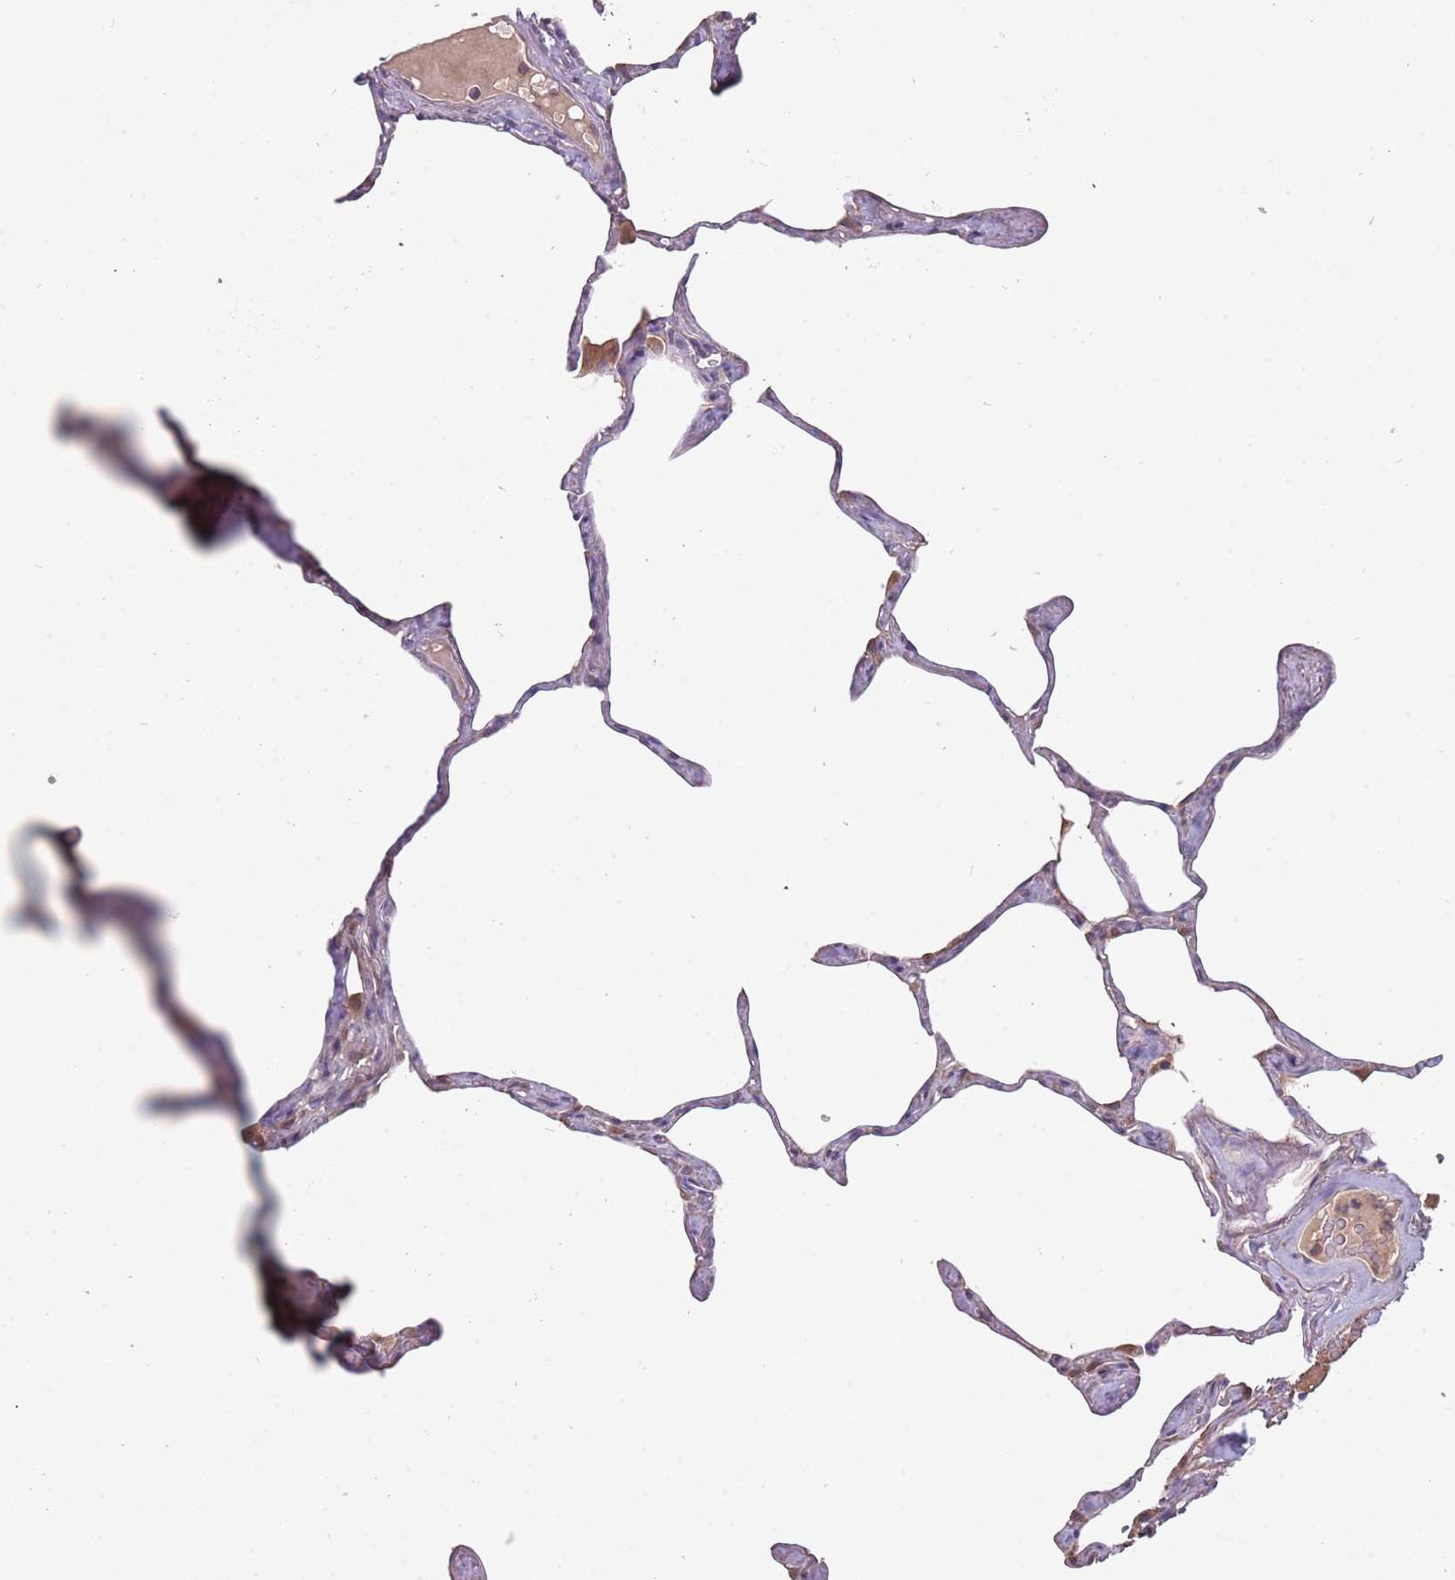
{"staining": {"intensity": "negative", "quantity": "none", "location": "none"}, "tissue": "lung", "cell_type": "Alveolar cells", "image_type": "normal", "snomed": [{"axis": "morphology", "description": "Normal tissue, NOS"}, {"axis": "topography", "description": "Lung"}], "caption": "DAB (3,3'-diaminobenzidine) immunohistochemical staining of unremarkable human lung exhibits no significant expression in alveolar cells.", "gene": "USP32", "patient": {"sex": "male", "age": 65}}